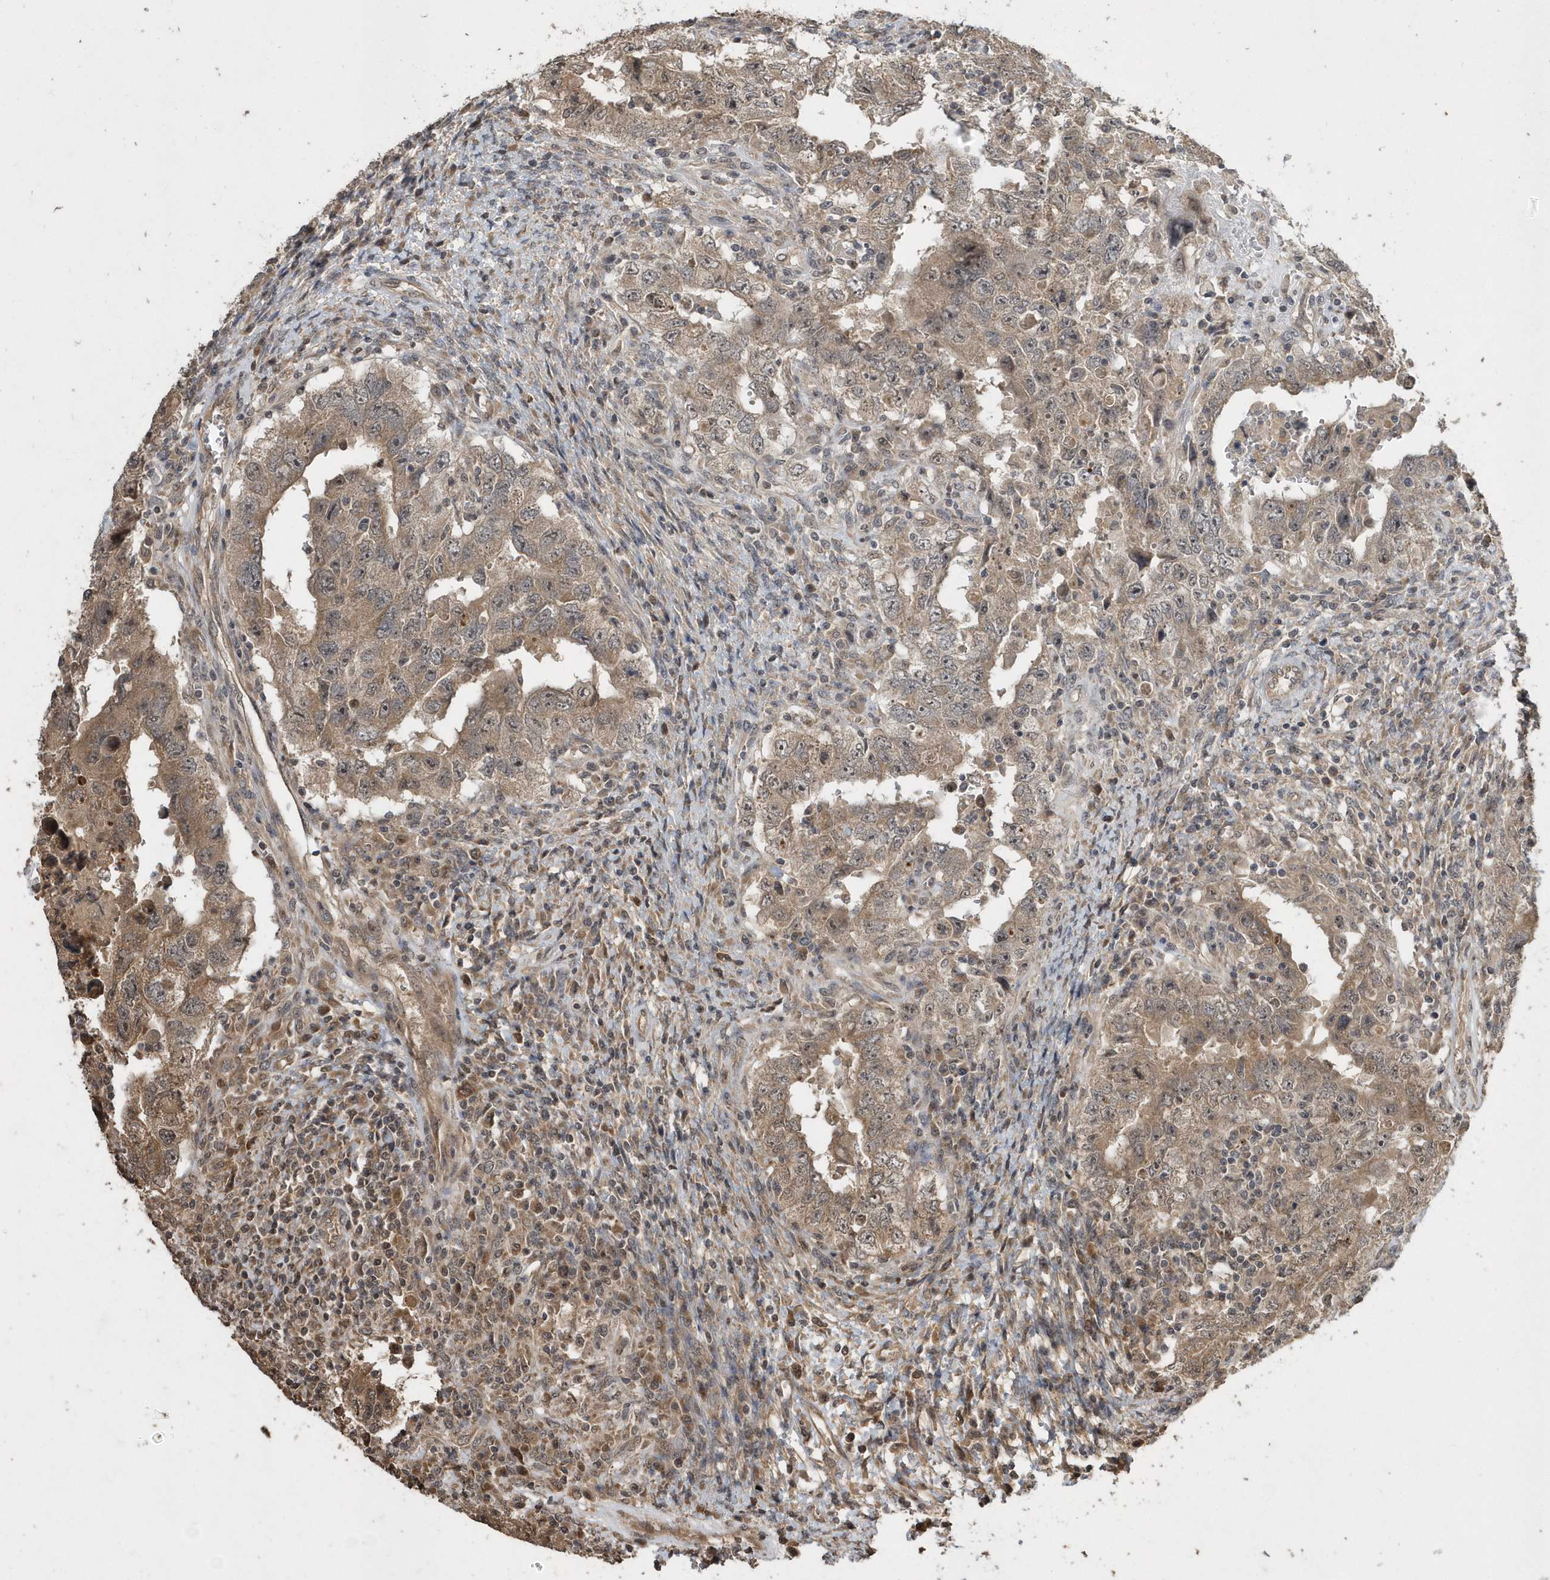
{"staining": {"intensity": "weak", "quantity": ">75%", "location": "cytoplasmic/membranous,nuclear"}, "tissue": "testis cancer", "cell_type": "Tumor cells", "image_type": "cancer", "snomed": [{"axis": "morphology", "description": "Carcinoma, Embryonal, NOS"}, {"axis": "topography", "description": "Testis"}], "caption": "Human testis cancer stained for a protein (brown) demonstrates weak cytoplasmic/membranous and nuclear positive positivity in about >75% of tumor cells.", "gene": "WASHC5", "patient": {"sex": "male", "age": 26}}